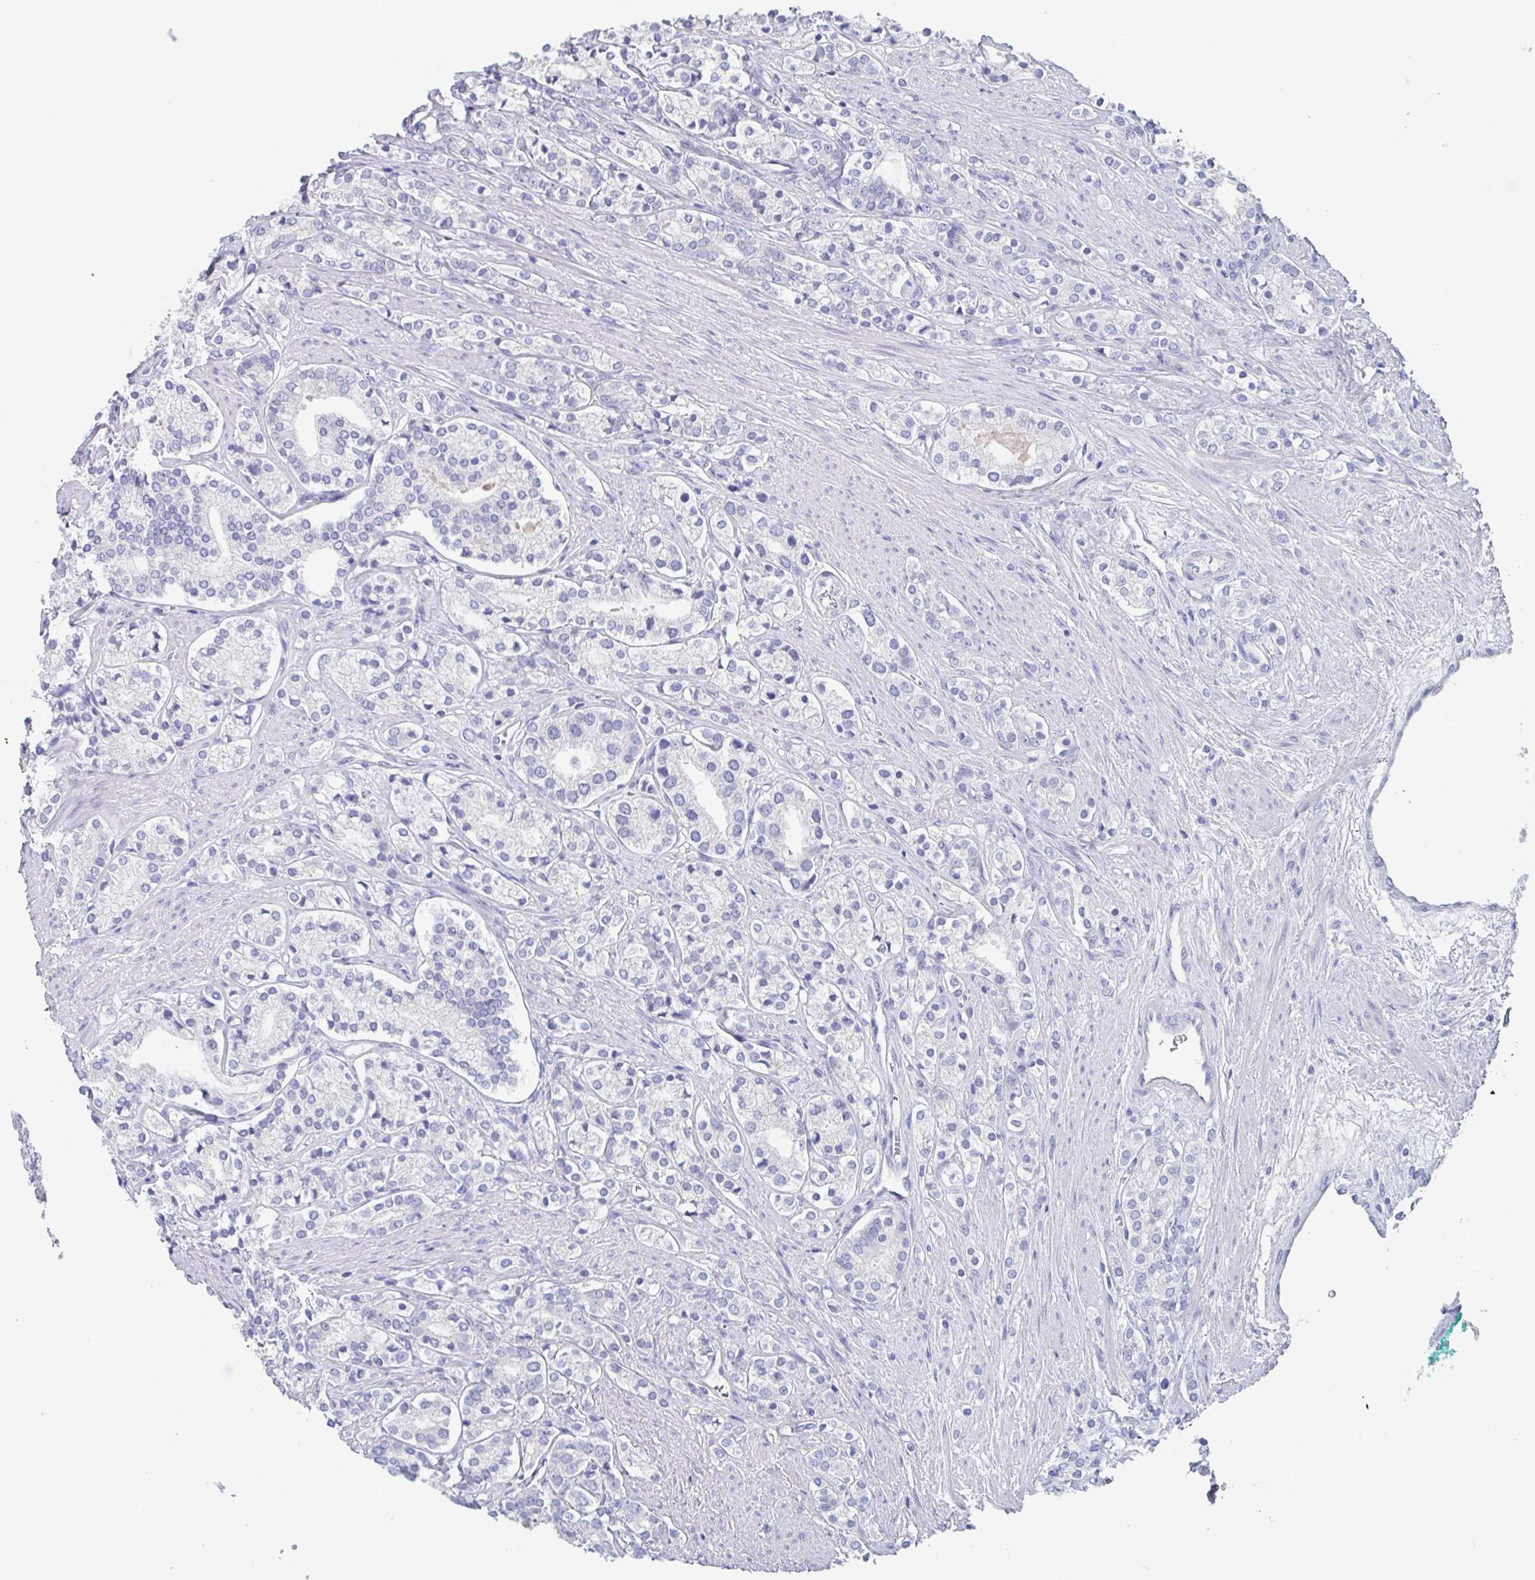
{"staining": {"intensity": "negative", "quantity": "none", "location": "none"}, "tissue": "prostate cancer", "cell_type": "Tumor cells", "image_type": "cancer", "snomed": [{"axis": "morphology", "description": "Adenocarcinoma, High grade"}, {"axis": "topography", "description": "Prostate"}], "caption": "An image of adenocarcinoma (high-grade) (prostate) stained for a protein displays no brown staining in tumor cells.", "gene": "NOXRED1", "patient": {"sex": "male", "age": 58}}